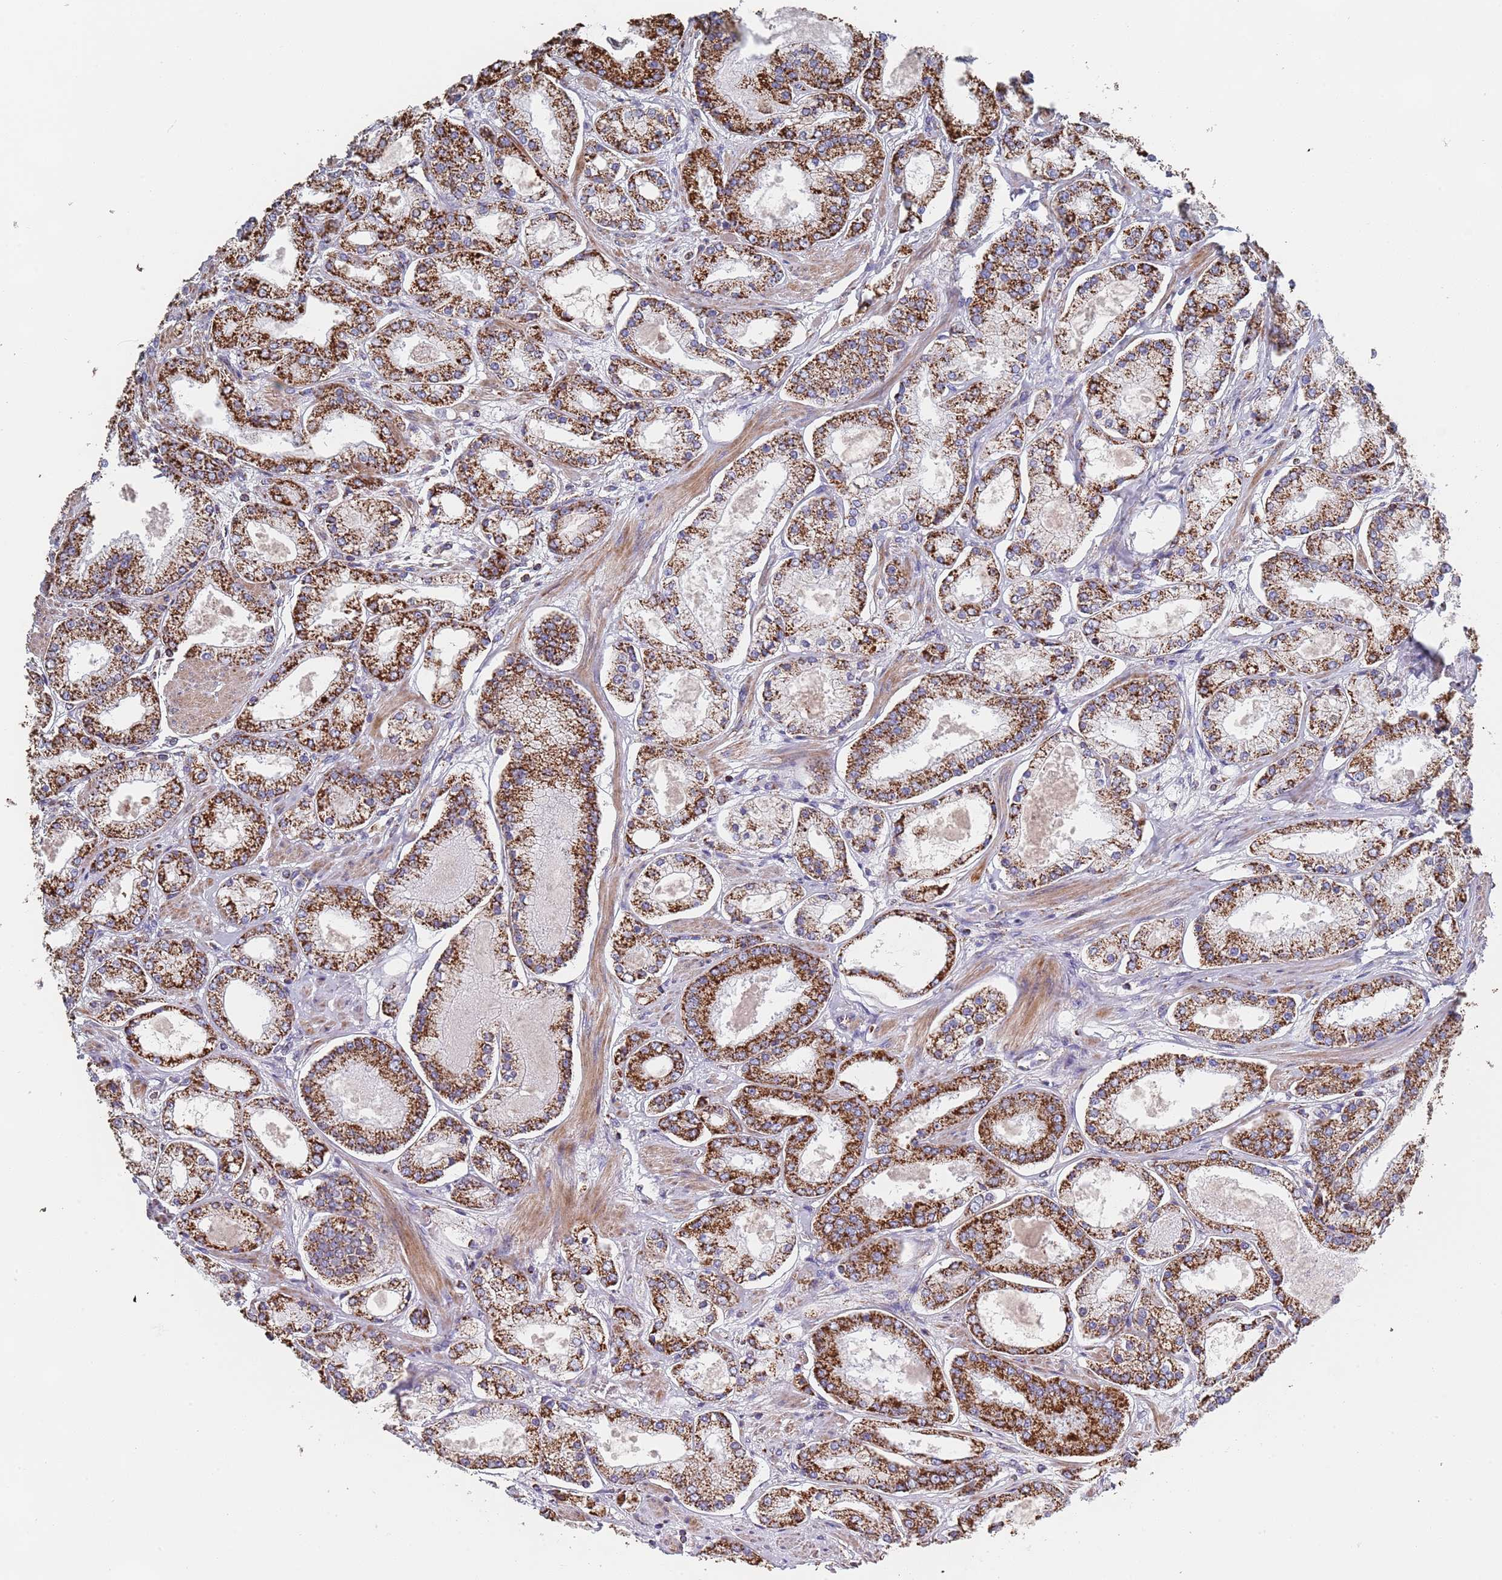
{"staining": {"intensity": "strong", "quantity": ">75%", "location": "cytoplasmic/membranous"}, "tissue": "prostate cancer", "cell_type": "Tumor cells", "image_type": "cancer", "snomed": [{"axis": "morphology", "description": "Adenocarcinoma, High grade"}, {"axis": "topography", "description": "Prostate"}], "caption": "Tumor cells reveal high levels of strong cytoplasmic/membranous expression in approximately >75% of cells in human high-grade adenocarcinoma (prostate).", "gene": "PGP", "patient": {"sex": "male", "age": 69}}